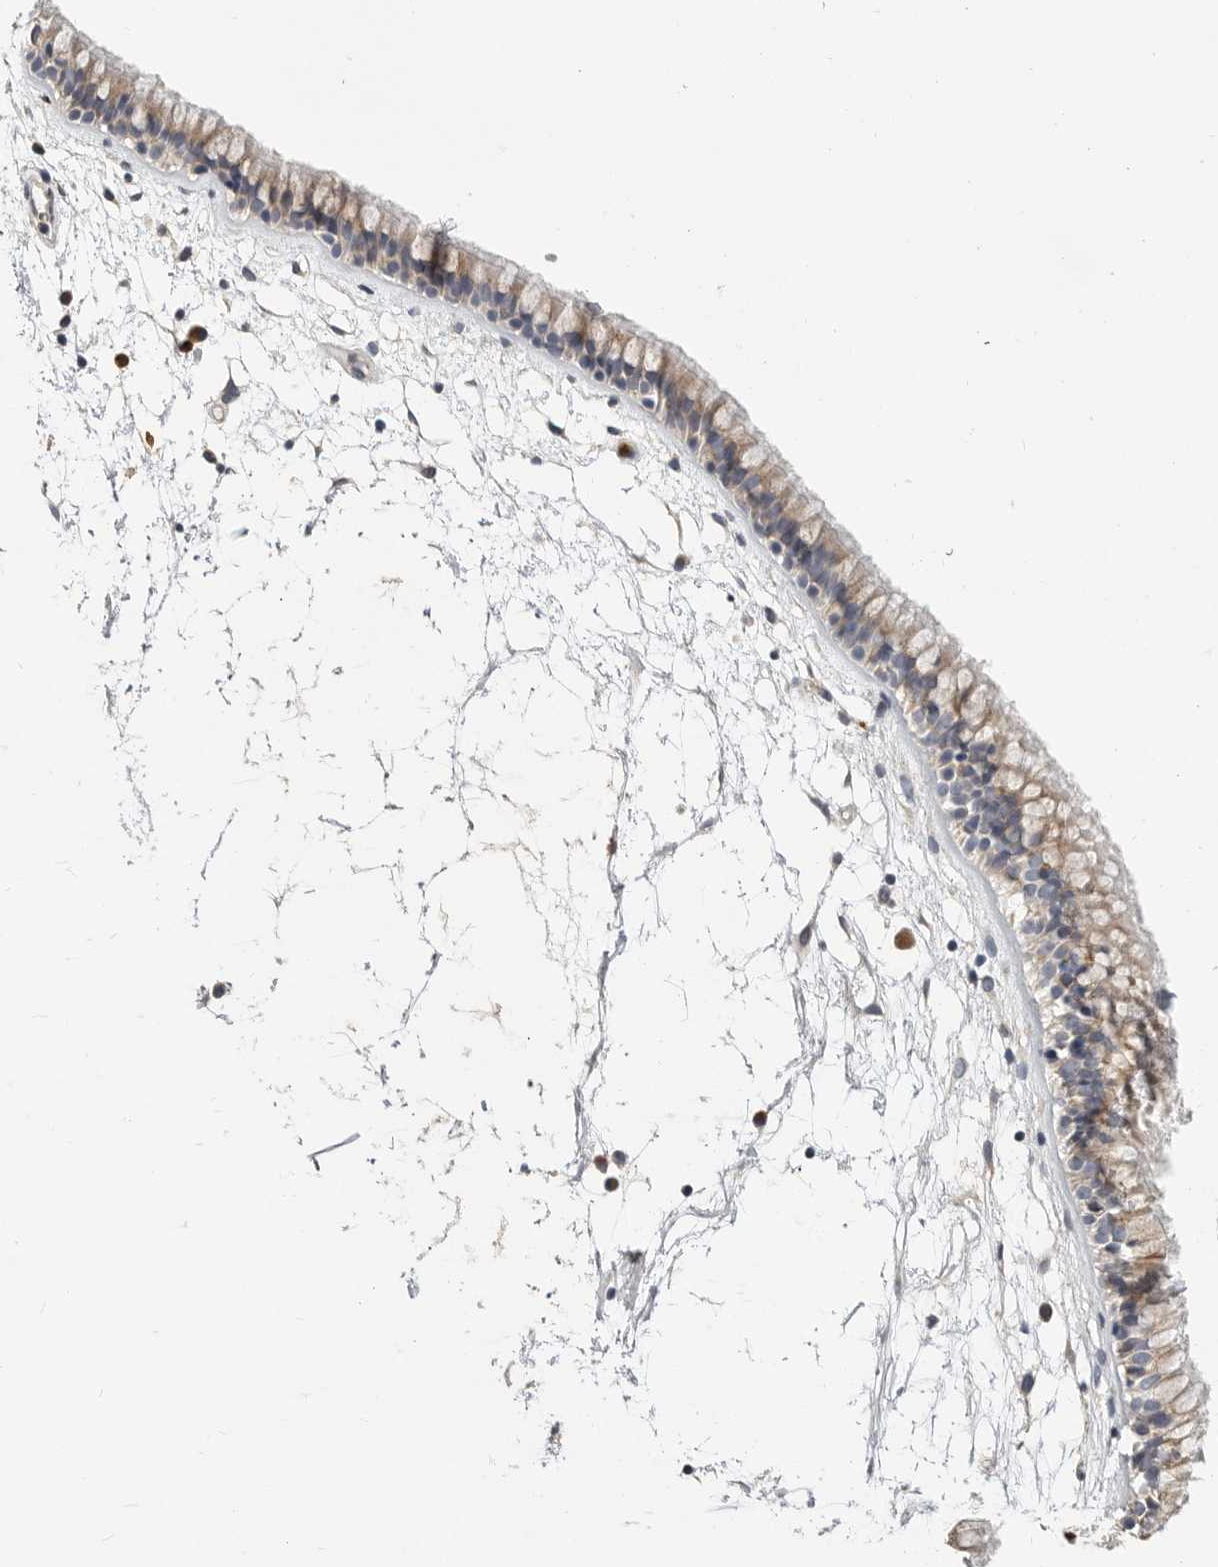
{"staining": {"intensity": "weak", "quantity": ">75%", "location": "cytoplasmic/membranous"}, "tissue": "nasopharynx", "cell_type": "Respiratory epithelial cells", "image_type": "normal", "snomed": [{"axis": "morphology", "description": "Normal tissue, NOS"}, {"axis": "morphology", "description": "Inflammation, NOS"}, {"axis": "topography", "description": "Nasopharynx"}], "caption": "Approximately >75% of respiratory epithelial cells in benign nasopharynx demonstrate weak cytoplasmic/membranous protein positivity as visualized by brown immunohistochemical staining.", "gene": "LTBR", "patient": {"sex": "male", "age": 48}}